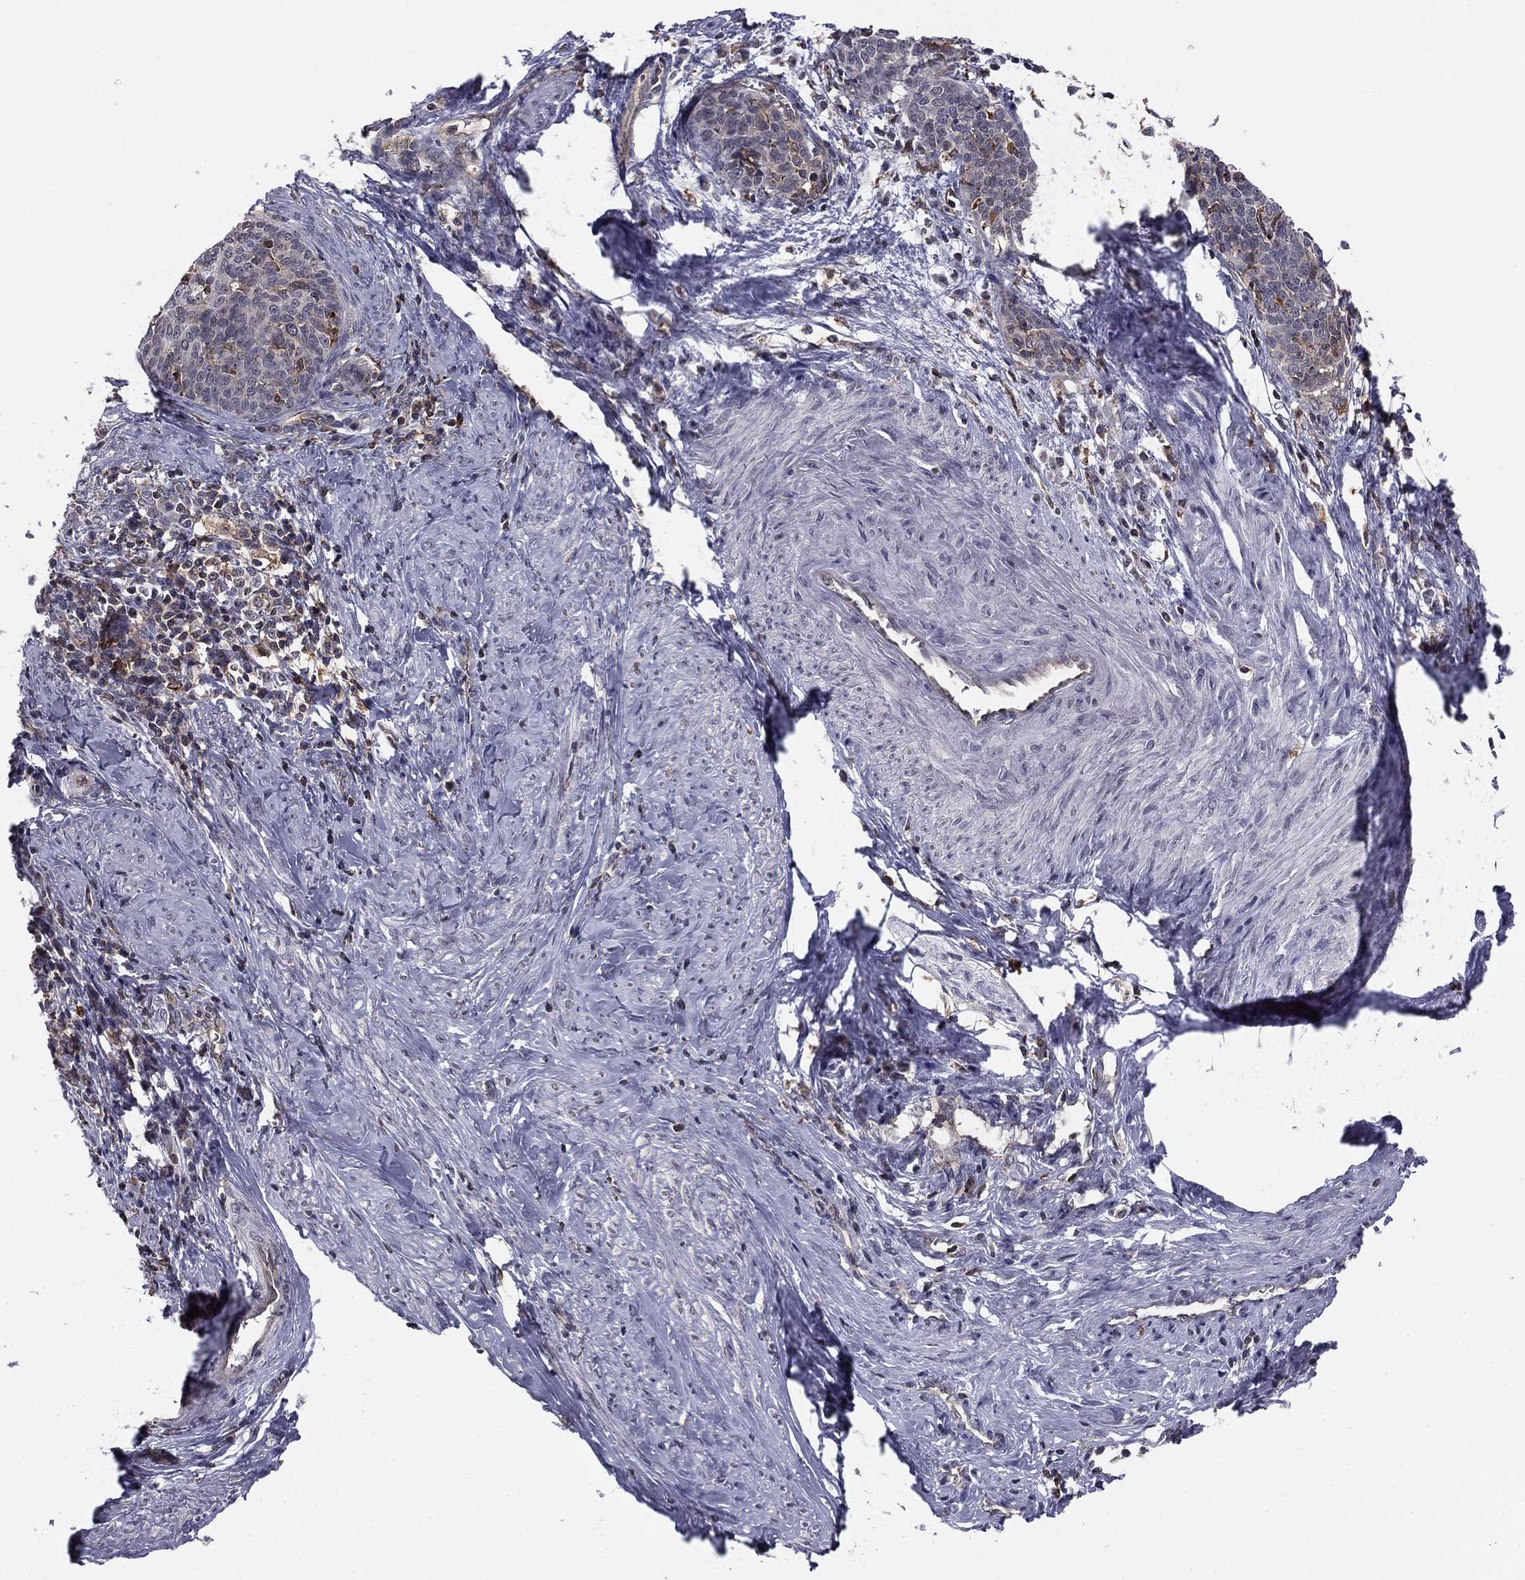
{"staining": {"intensity": "negative", "quantity": "none", "location": "none"}, "tissue": "cervical cancer", "cell_type": "Tumor cells", "image_type": "cancer", "snomed": [{"axis": "morphology", "description": "Normal tissue, NOS"}, {"axis": "morphology", "description": "Squamous cell carcinoma, NOS"}, {"axis": "topography", "description": "Cervix"}], "caption": "High magnification brightfield microscopy of squamous cell carcinoma (cervical) stained with DAB (3,3'-diaminobenzidine) (brown) and counterstained with hematoxylin (blue): tumor cells show no significant positivity.", "gene": "PLCB2", "patient": {"sex": "female", "age": 39}}